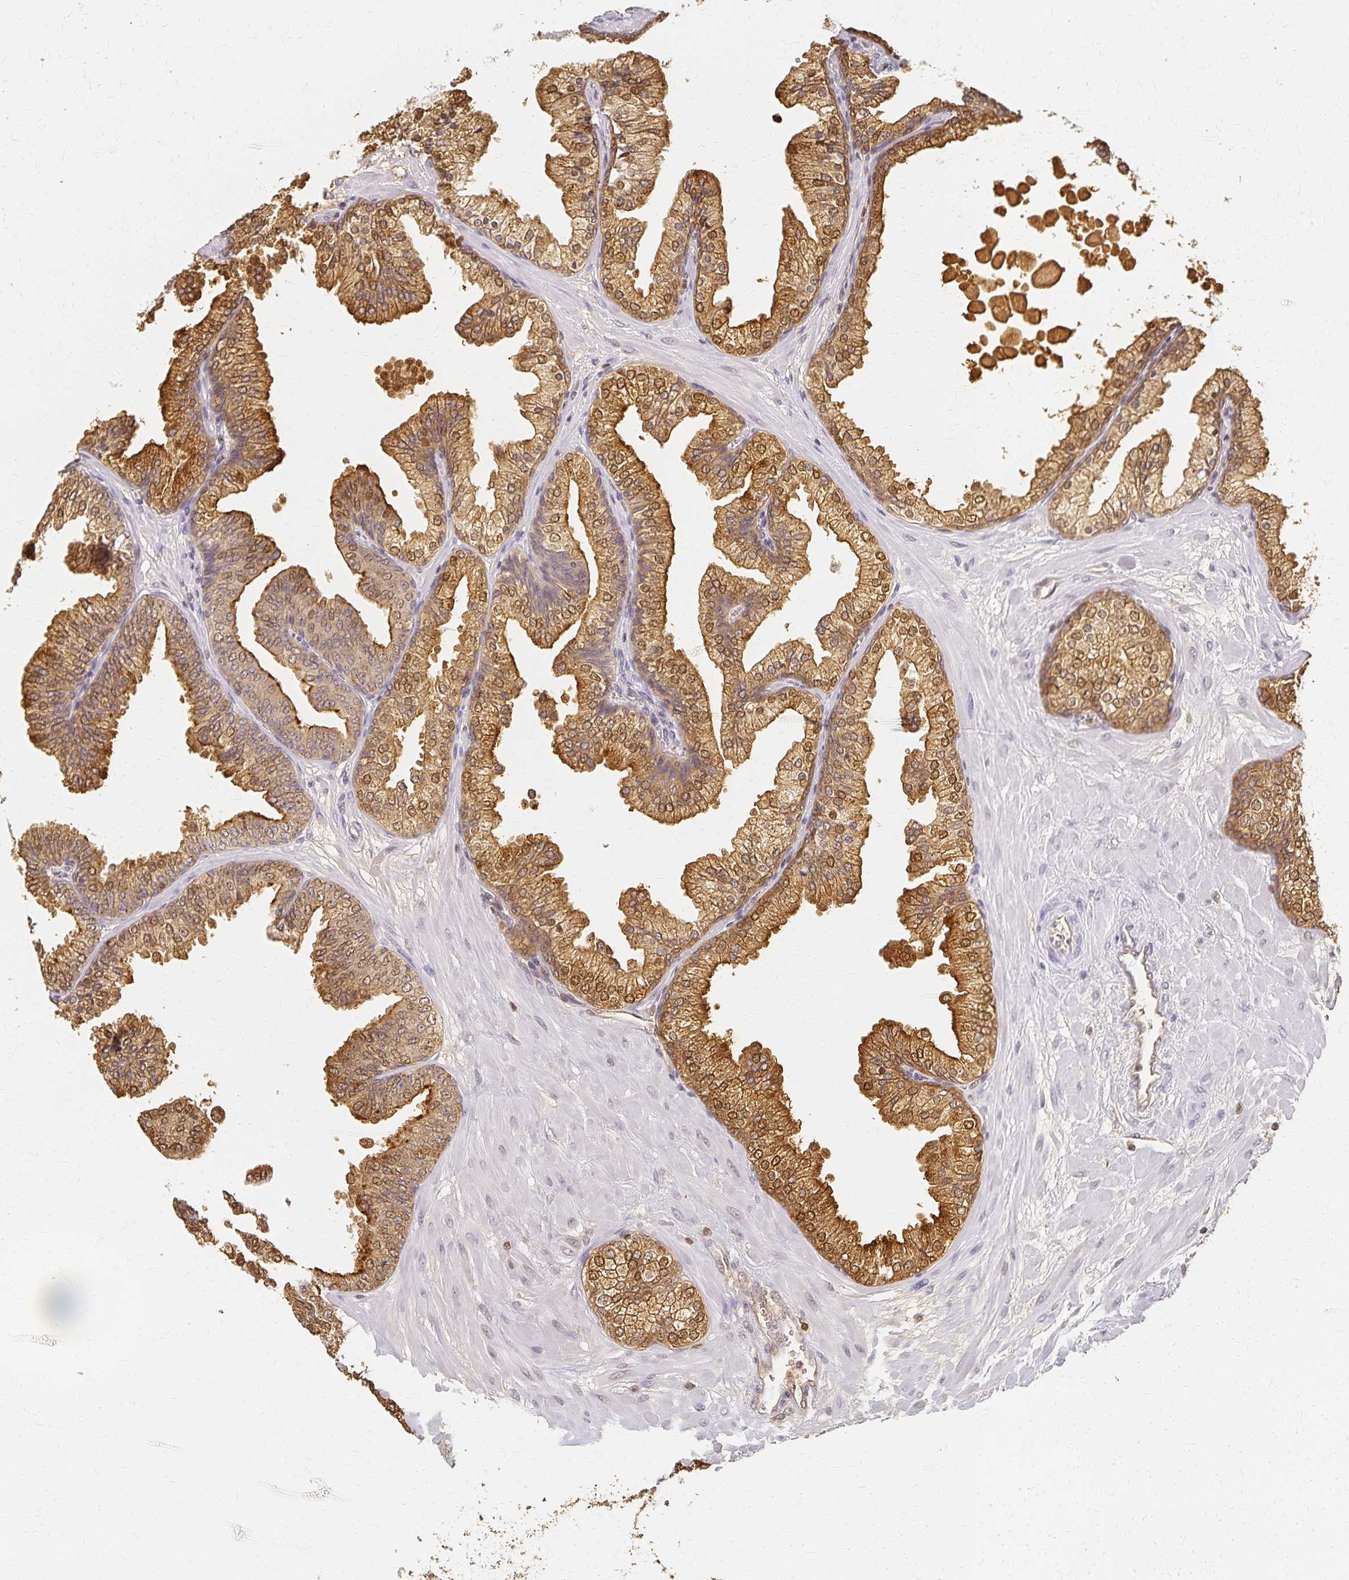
{"staining": {"intensity": "moderate", "quantity": ">75%", "location": "cytoplasmic/membranous,nuclear"}, "tissue": "prostate", "cell_type": "Glandular cells", "image_type": "normal", "snomed": [{"axis": "morphology", "description": "Normal tissue, NOS"}, {"axis": "topography", "description": "Prostate"}, {"axis": "topography", "description": "Peripheral nerve tissue"}], "caption": "Immunohistochemical staining of normal human prostate displays medium levels of moderate cytoplasmic/membranous,nuclear staining in approximately >75% of glandular cells. (Stains: DAB in brown, nuclei in blue, Microscopy: brightfield microscopy at high magnification).", "gene": "AZGP1", "patient": {"sex": "male", "age": 61}}